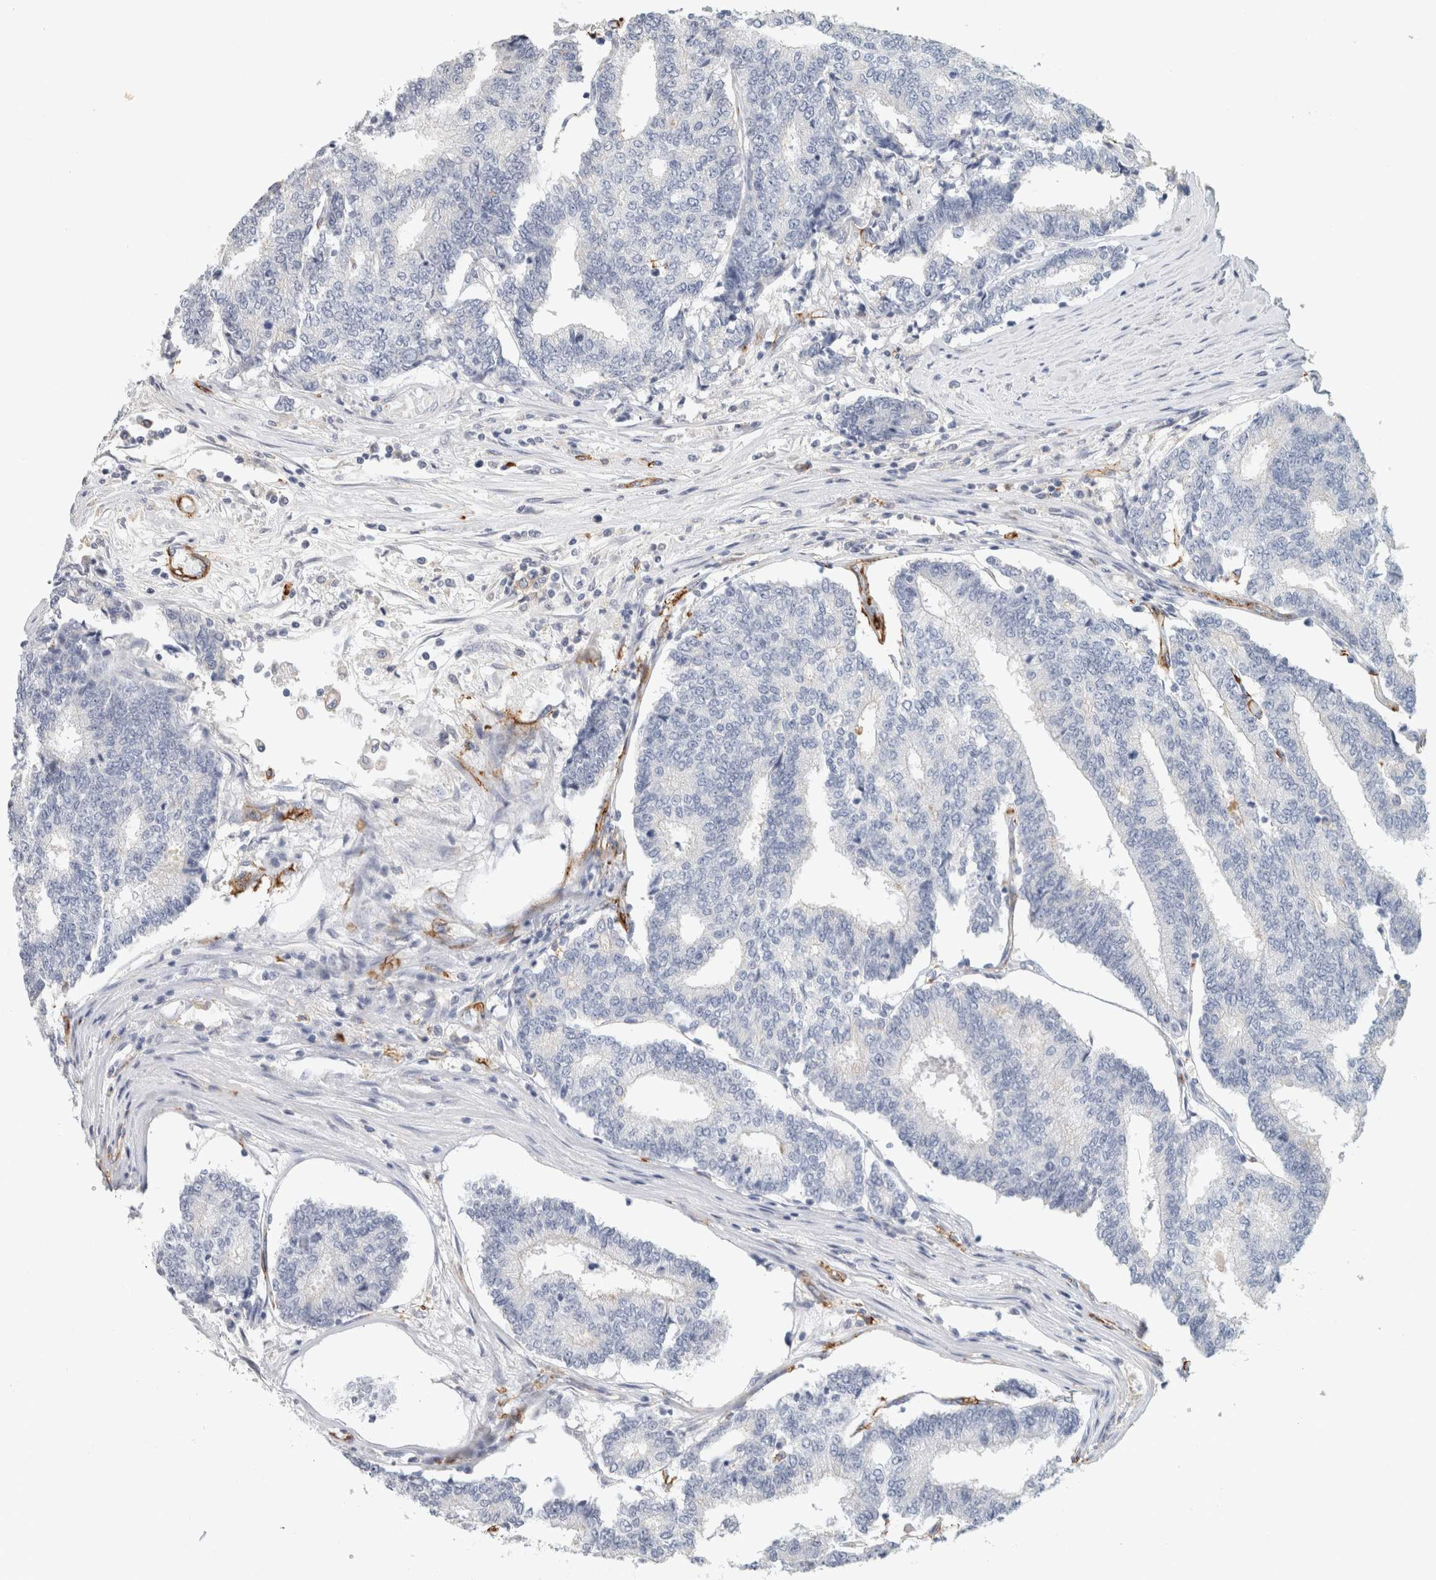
{"staining": {"intensity": "negative", "quantity": "none", "location": "none"}, "tissue": "prostate cancer", "cell_type": "Tumor cells", "image_type": "cancer", "snomed": [{"axis": "morphology", "description": "Normal tissue, NOS"}, {"axis": "morphology", "description": "Adenocarcinoma, High grade"}, {"axis": "topography", "description": "Prostate"}, {"axis": "topography", "description": "Seminal veicle"}], "caption": "The histopathology image exhibits no significant staining in tumor cells of prostate cancer (adenocarcinoma (high-grade)).", "gene": "CD36", "patient": {"sex": "male", "age": 55}}